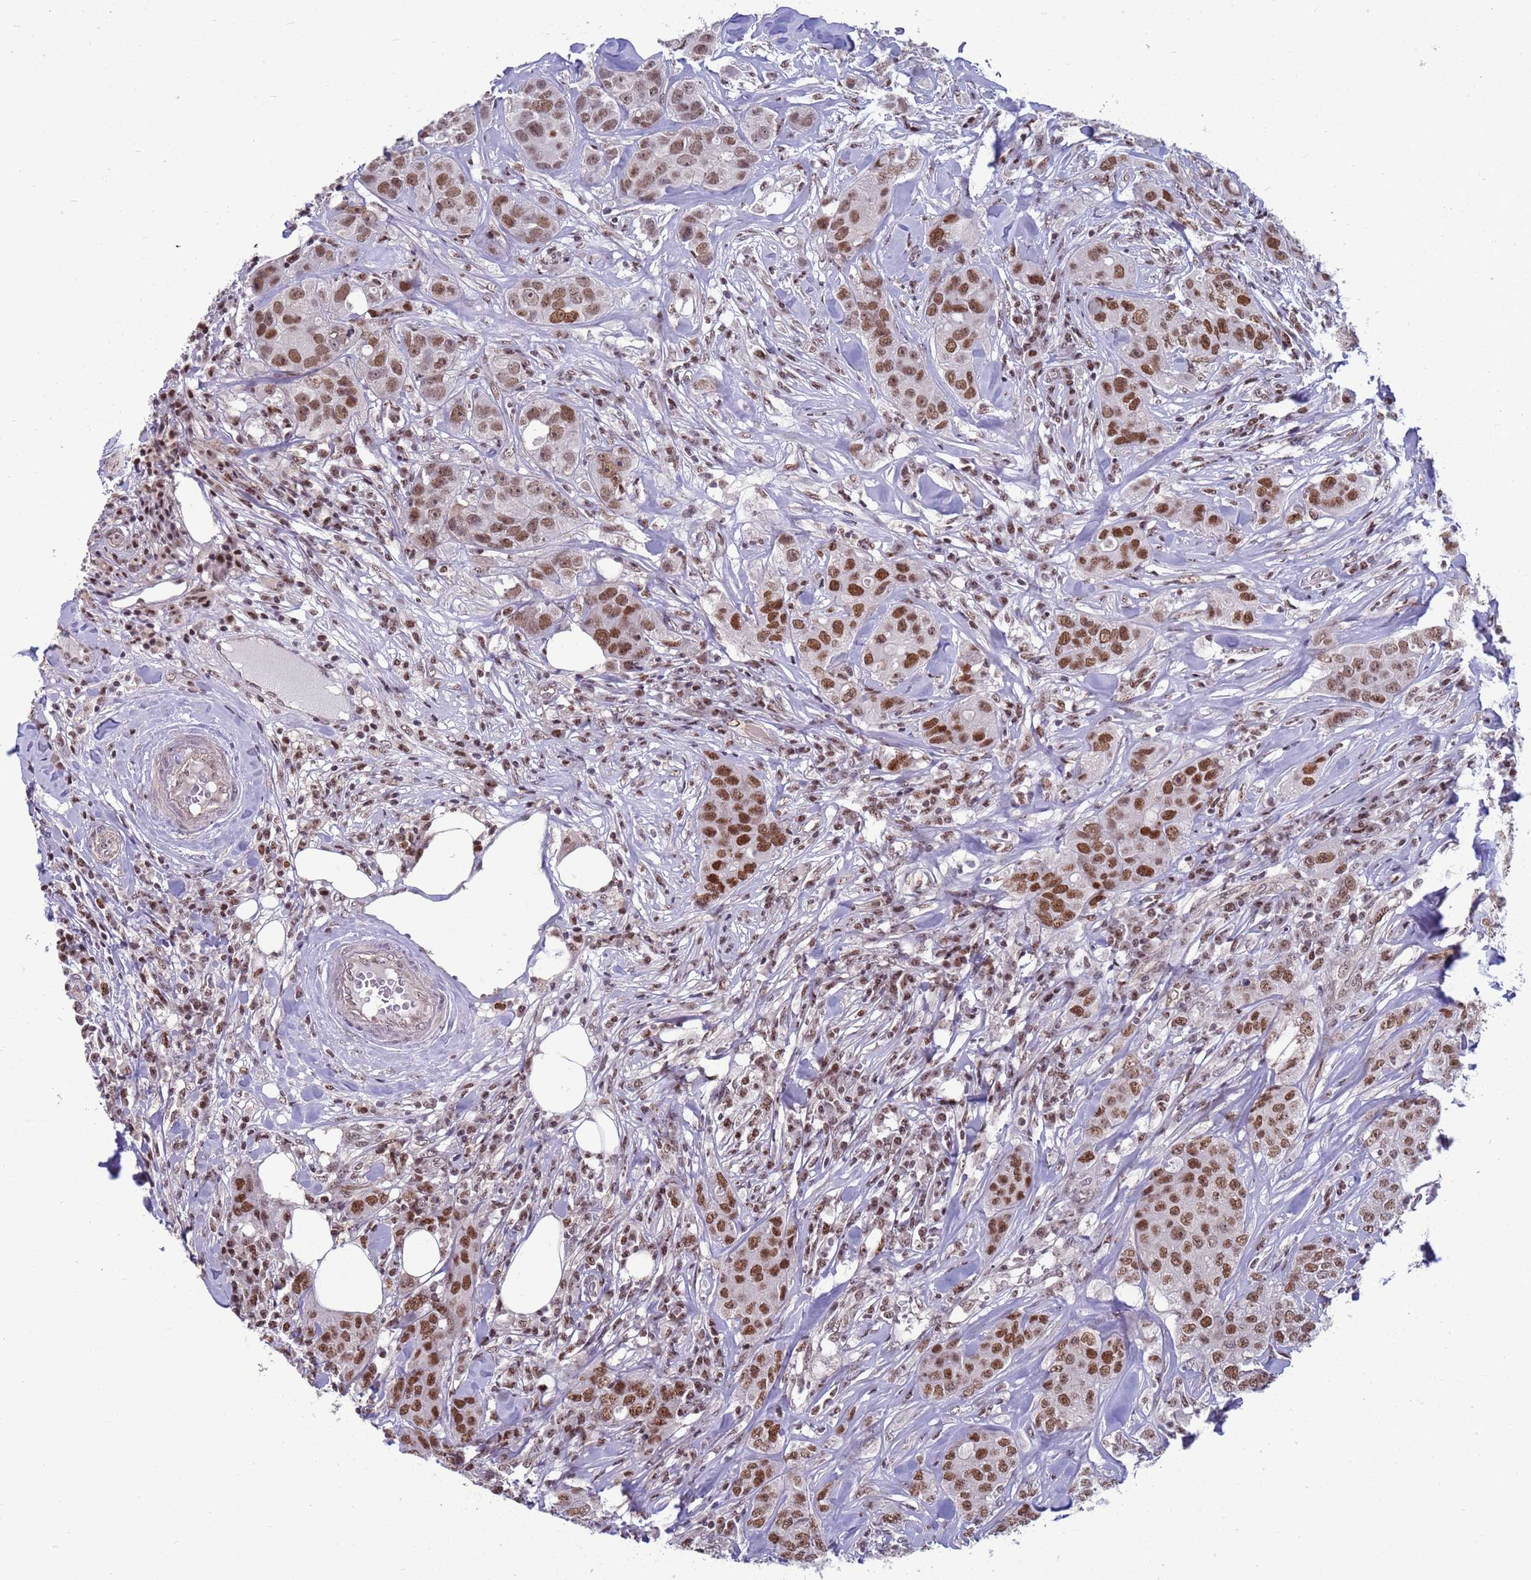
{"staining": {"intensity": "moderate", "quantity": ">75%", "location": "nuclear"}, "tissue": "breast cancer", "cell_type": "Tumor cells", "image_type": "cancer", "snomed": [{"axis": "morphology", "description": "Duct carcinoma"}, {"axis": "topography", "description": "Breast"}], "caption": "A high-resolution micrograph shows immunohistochemistry staining of intraductal carcinoma (breast), which exhibits moderate nuclear expression in about >75% of tumor cells.", "gene": "NSL1", "patient": {"sex": "female", "age": 43}}